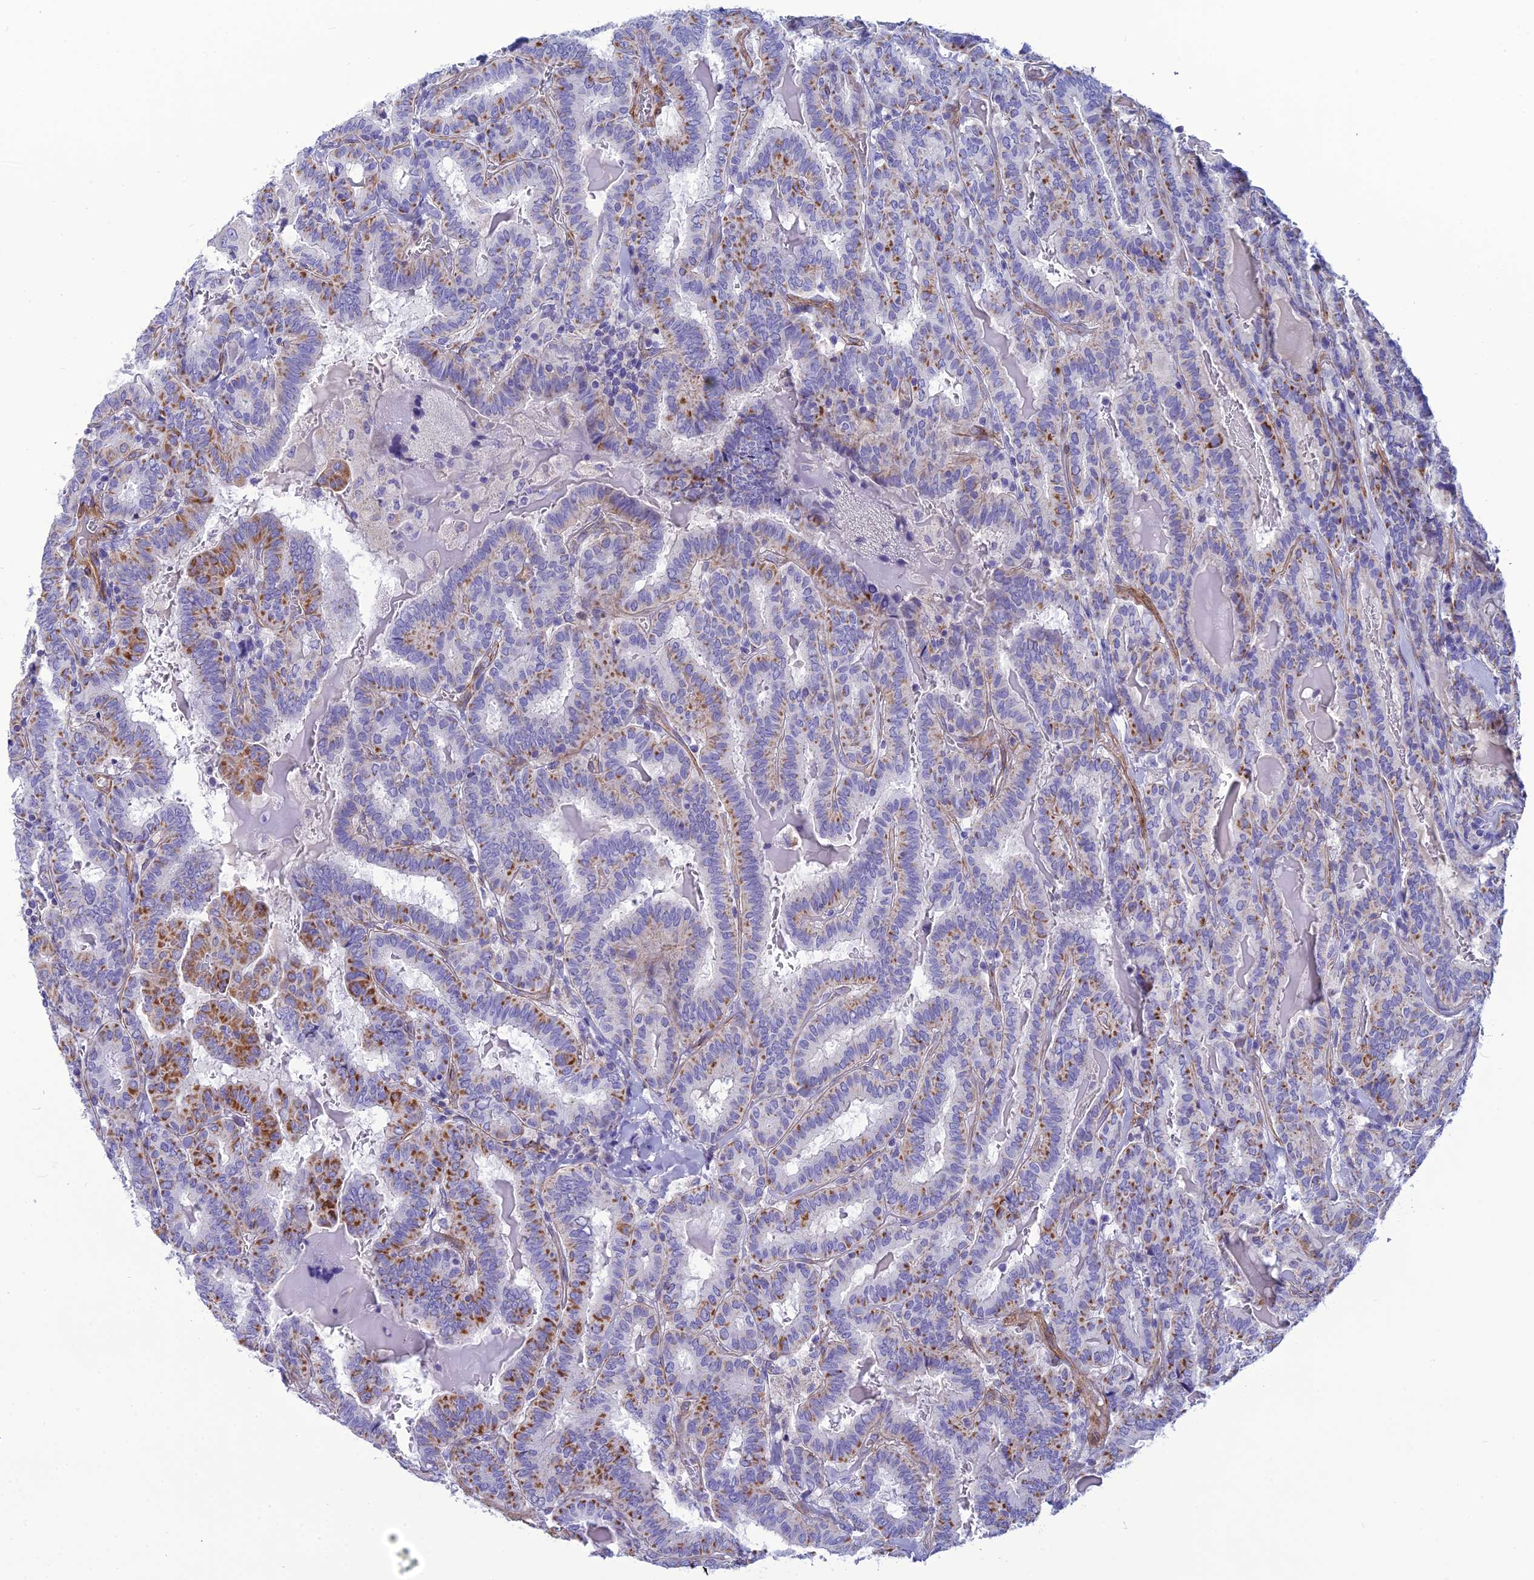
{"staining": {"intensity": "moderate", "quantity": ">75%", "location": "cytoplasmic/membranous"}, "tissue": "thyroid cancer", "cell_type": "Tumor cells", "image_type": "cancer", "snomed": [{"axis": "morphology", "description": "Papillary adenocarcinoma, NOS"}, {"axis": "topography", "description": "Thyroid gland"}], "caption": "About >75% of tumor cells in human papillary adenocarcinoma (thyroid) exhibit moderate cytoplasmic/membranous protein positivity as visualized by brown immunohistochemical staining.", "gene": "POMGNT1", "patient": {"sex": "female", "age": 72}}